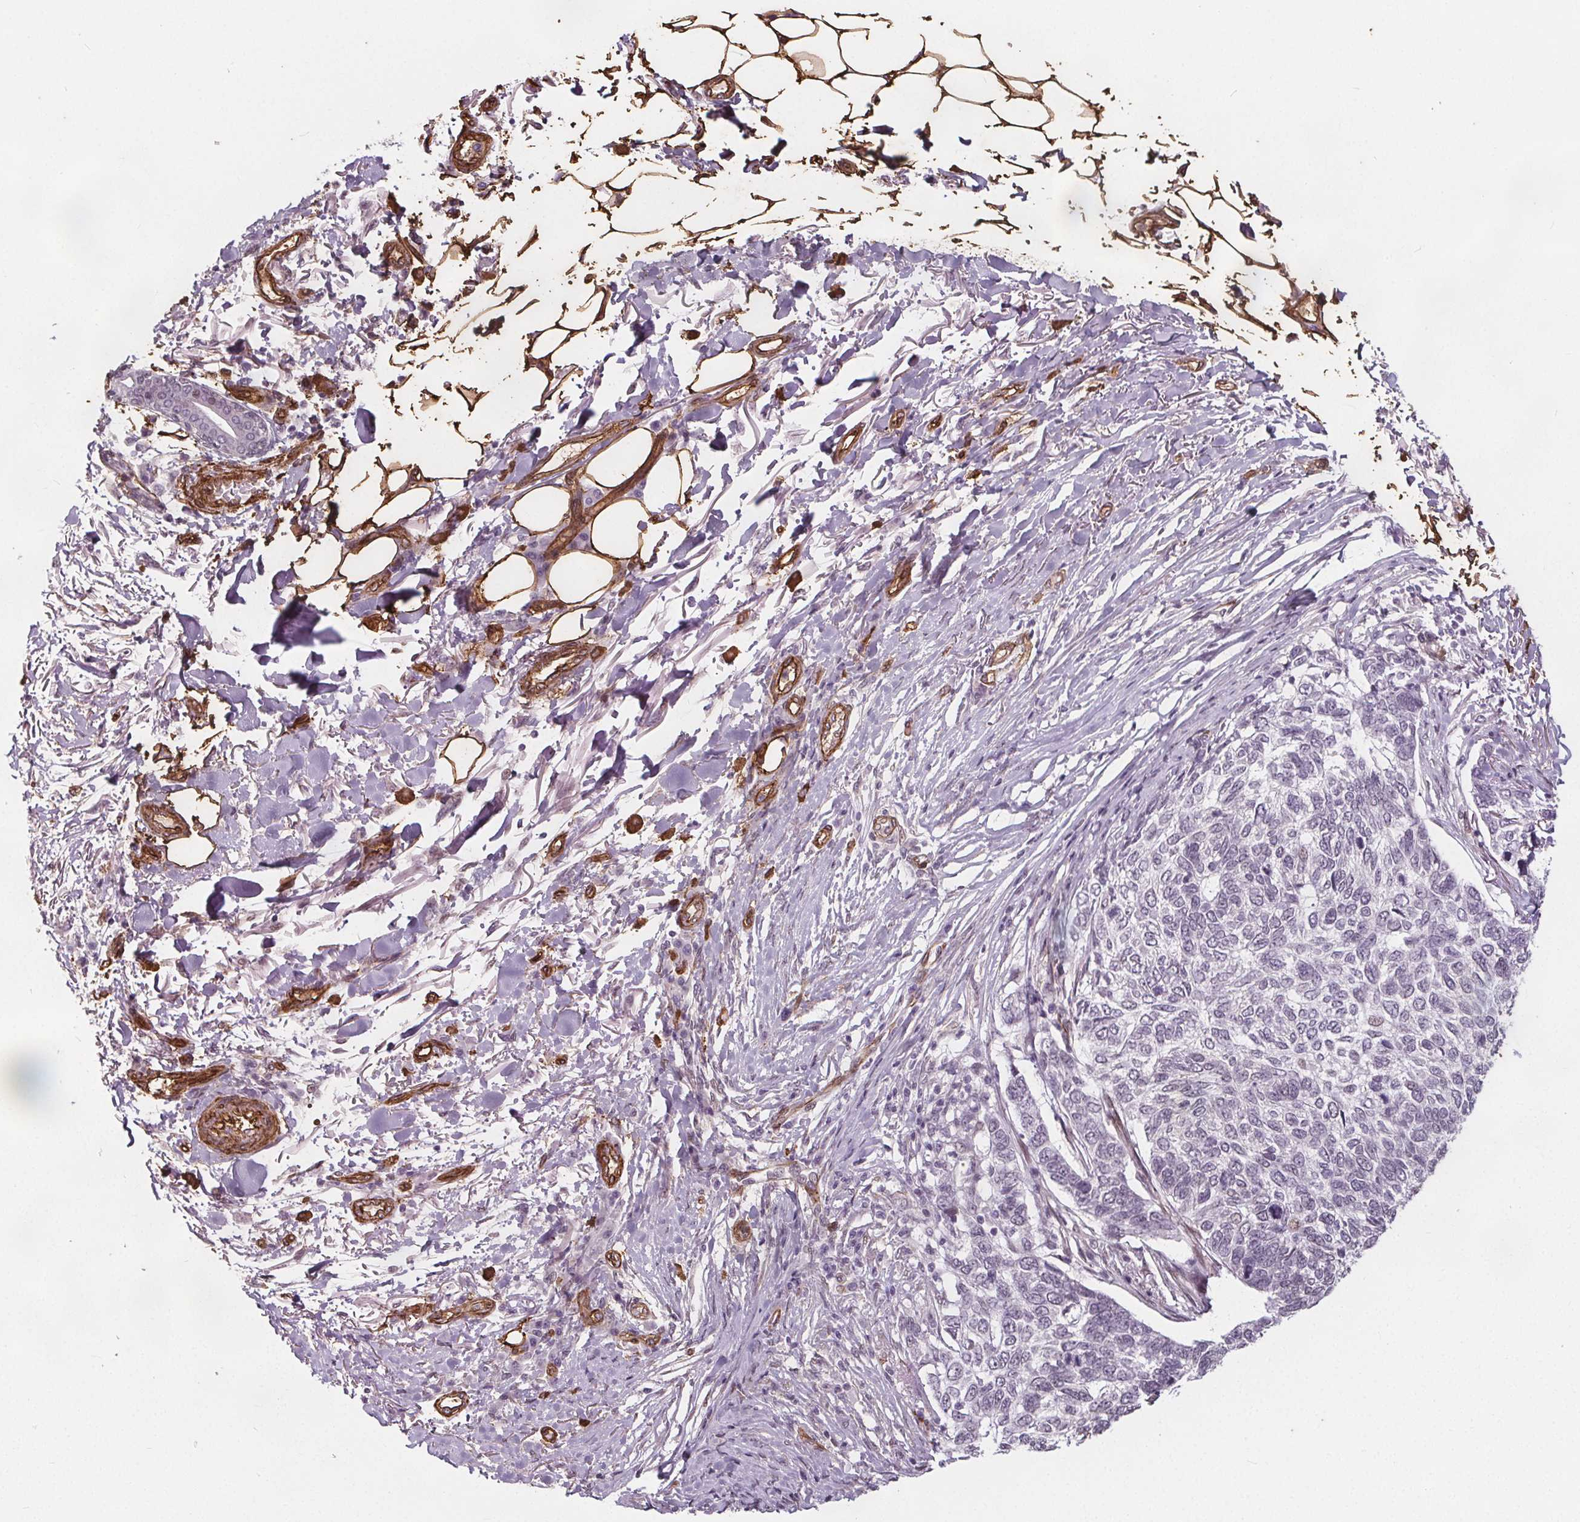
{"staining": {"intensity": "negative", "quantity": "none", "location": "none"}, "tissue": "skin cancer", "cell_type": "Tumor cells", "image_type": "cancer", "snomed": [{"axis": "morphology", "description": "Basal cell carcinoma"}, {"axis": "topography", "description": "Skin"}], "caption": "High power microscopy photomicrograph of an immunohistochemistry image of basal cell carcinoma (skin), revealing no significant staining in tumor cells. (DAB (3,3'-diaminobenzidine) immunohistochemistry visualized using brightfield microscopy, high magnification).", "gene": "HAS1", "patient": {"sex": "female", "age": 65}}